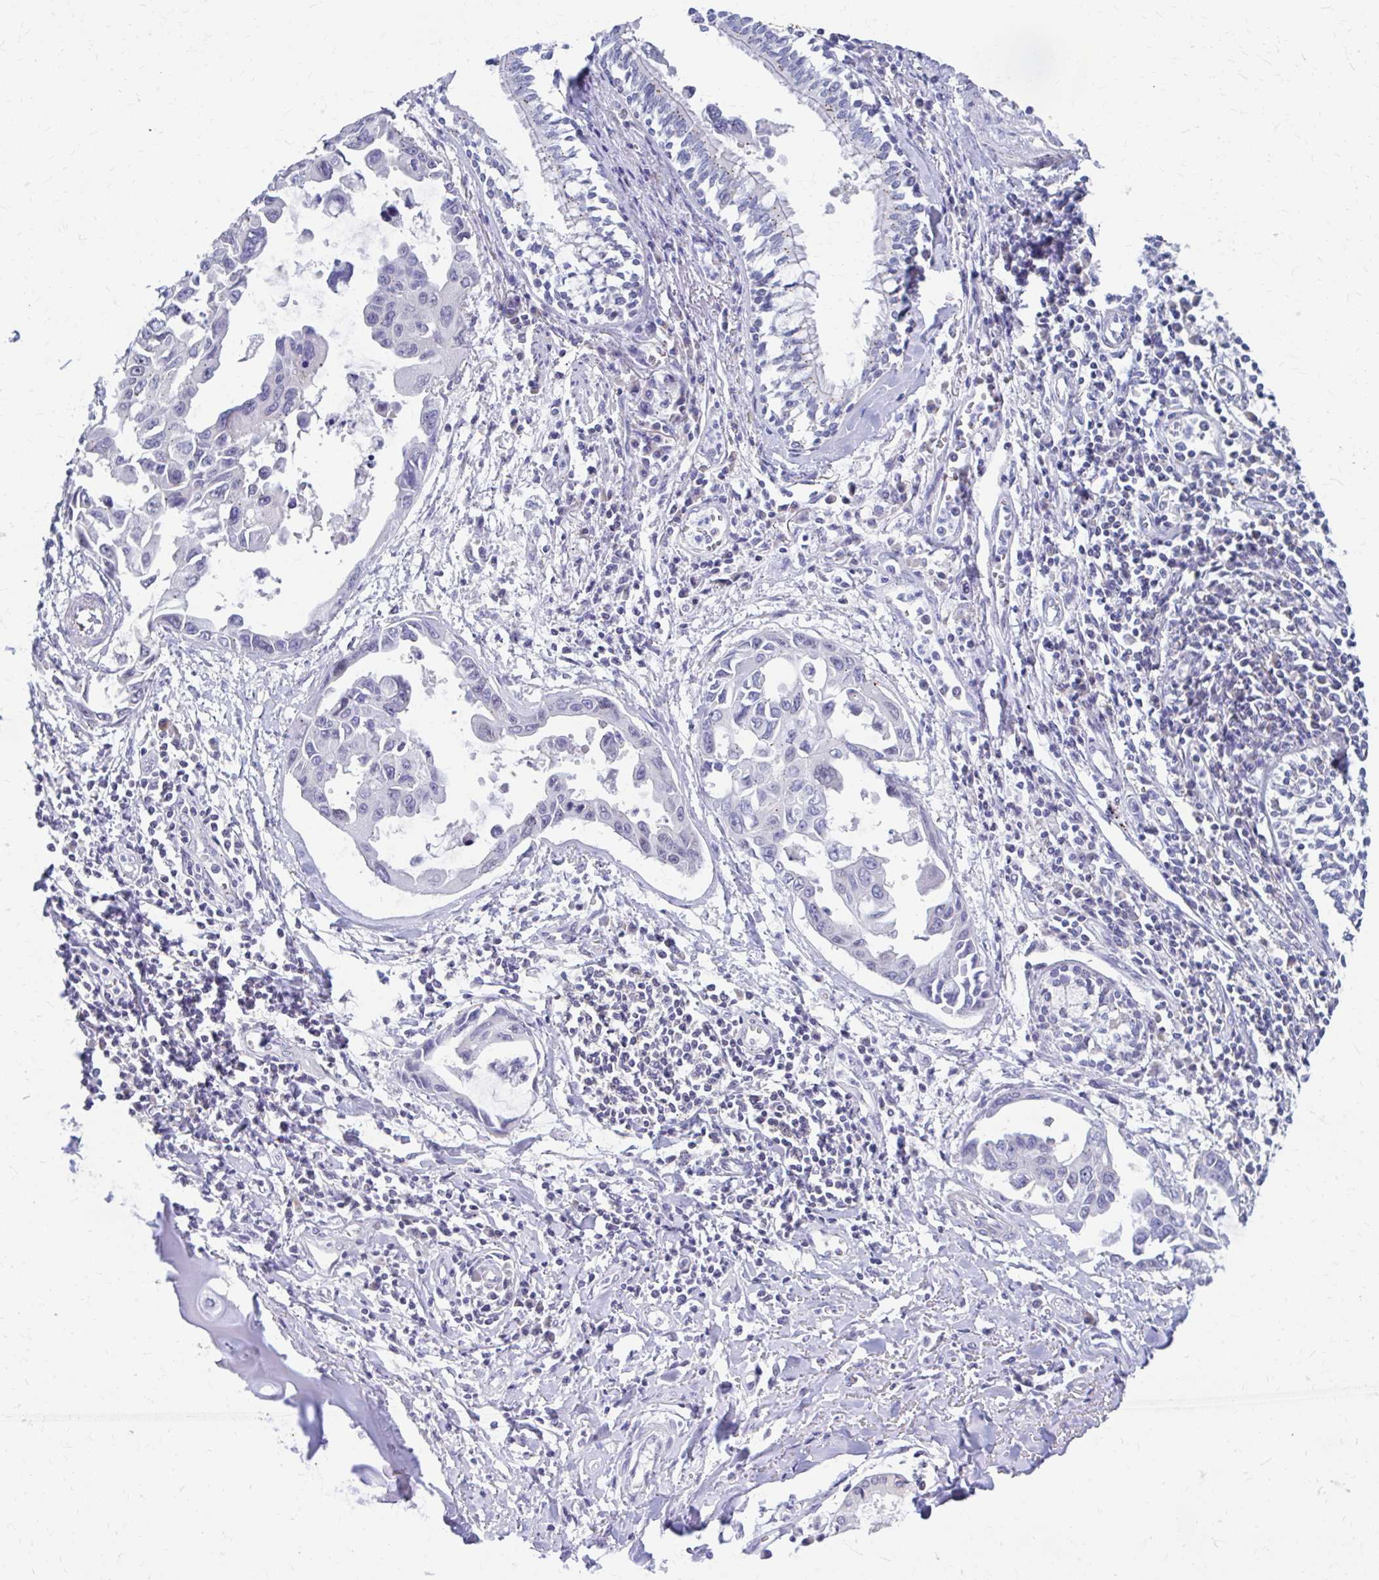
{"staining": {"intensity": "moderate", "quantity": "<25%", "location": "cytoplasmic/membranous"}, "tissue": "lung cancer", "cell_type": "Tumor cells", "image_type": "cancer", "snomed": [{"axis": "morphology", "description": "Adenocarcinoma, NOS"}, {"axis": "topography", "description": "Lung"}], "caption": "Immunohistochemistry image of lung cancer stained for a protein (brown), which demonstrates low levels of moderate cytoplasmic/membranous staining in about <25% of tumor cells.", "gene": "RADIL", "patient": {"sex": "male", "age": 64}}